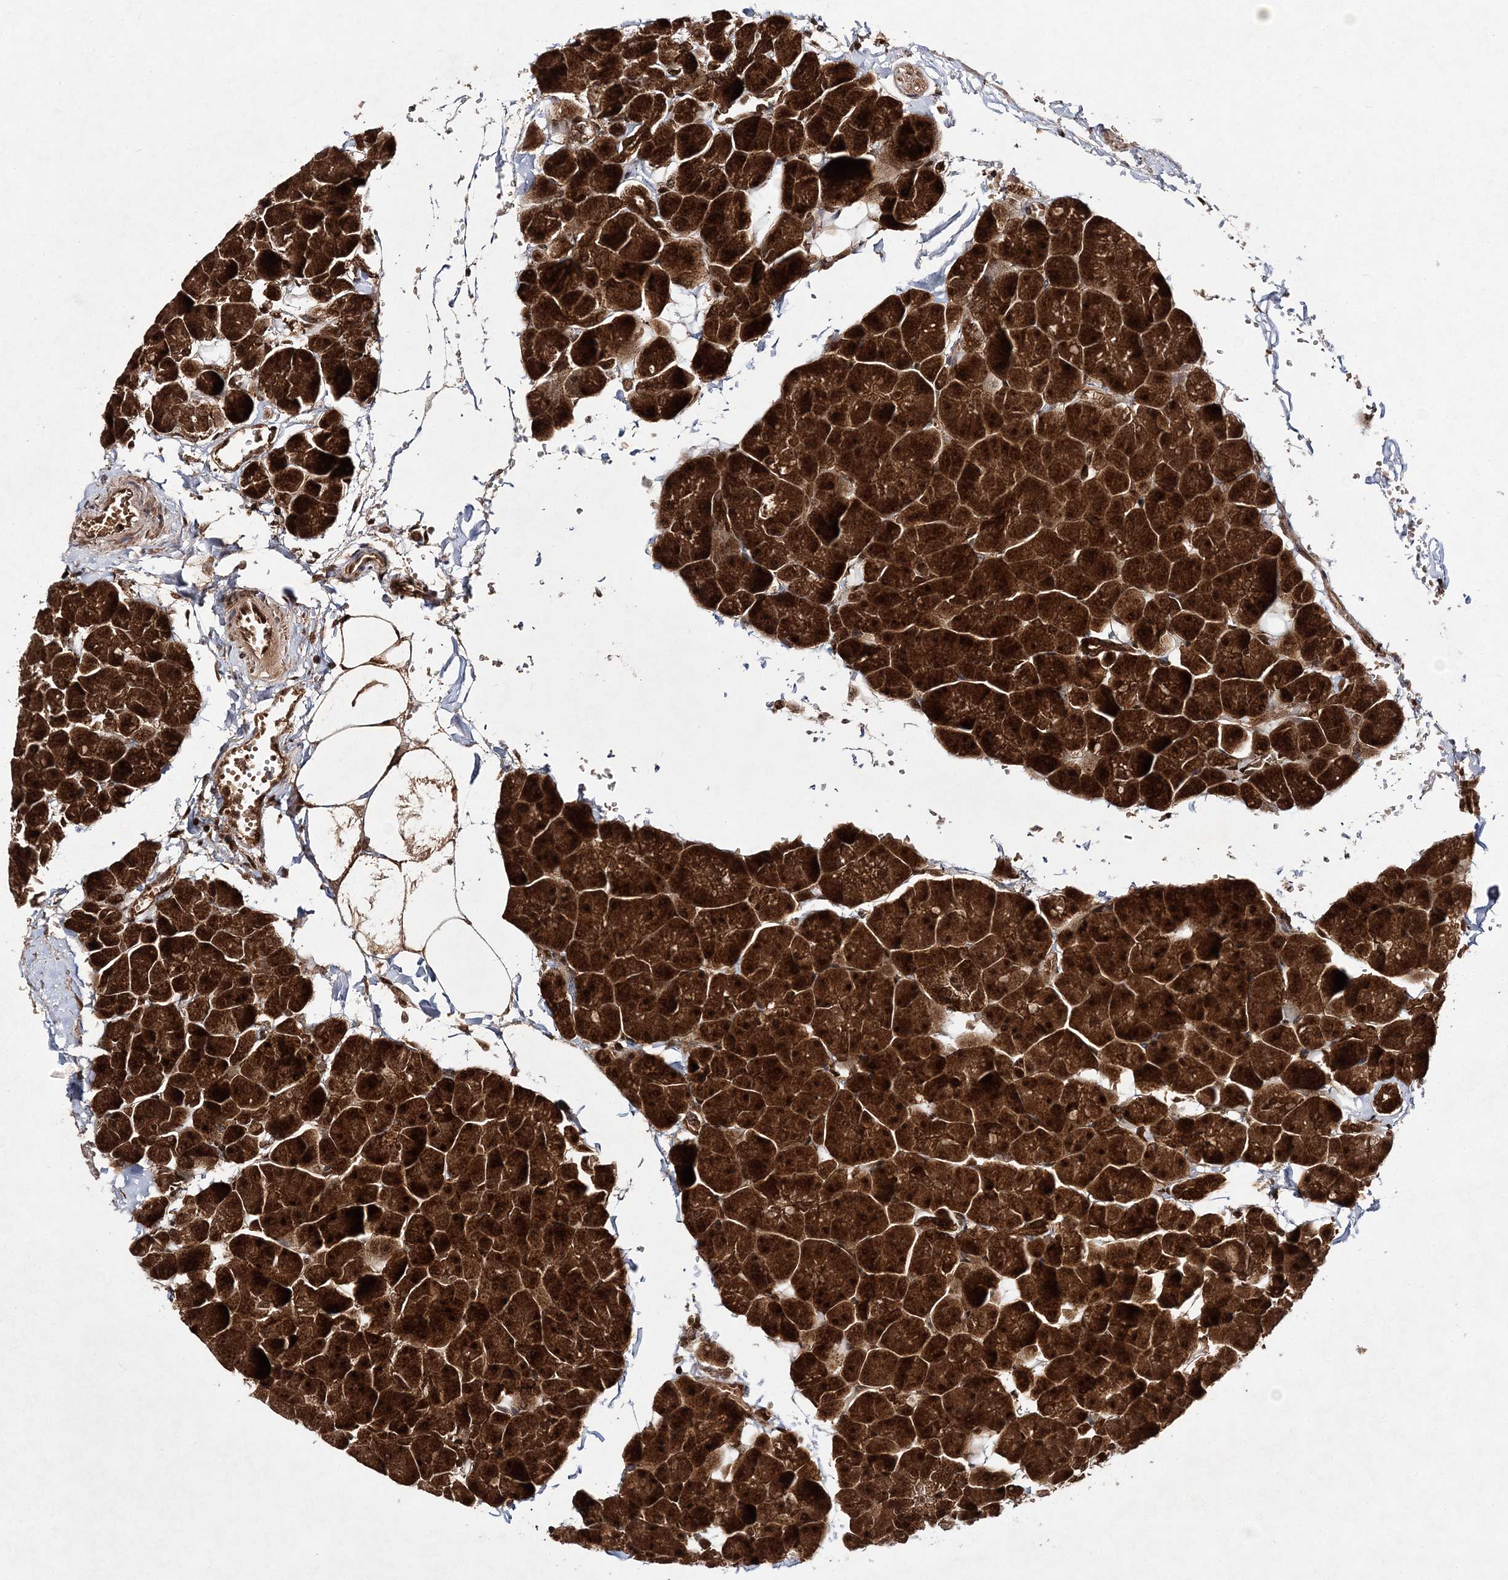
{"staining": {"intensity": "strong", "quantity": ">75%", "location": "cytoplasmic/membranous,nuclear"}, "tissue": "pancreas", "cell_type": "Exocrine glandular cells", "image_type": "normal", "snomed": [{"axis": "morphology", "description": "Normal tissue, NOS"}, {"axis": "topography", "description": "Pancreas"}], "caption": "Immunohistochemistry photomicrograph of normal human pancreas stained for a protein (brown), which reveals high levels of strong cytoplasmic/membranous,nuclear expression in about >75% of exocrine glandular cells.", "gene": "NIF3L1", "patient": {"sex": "male", "age": 35}}